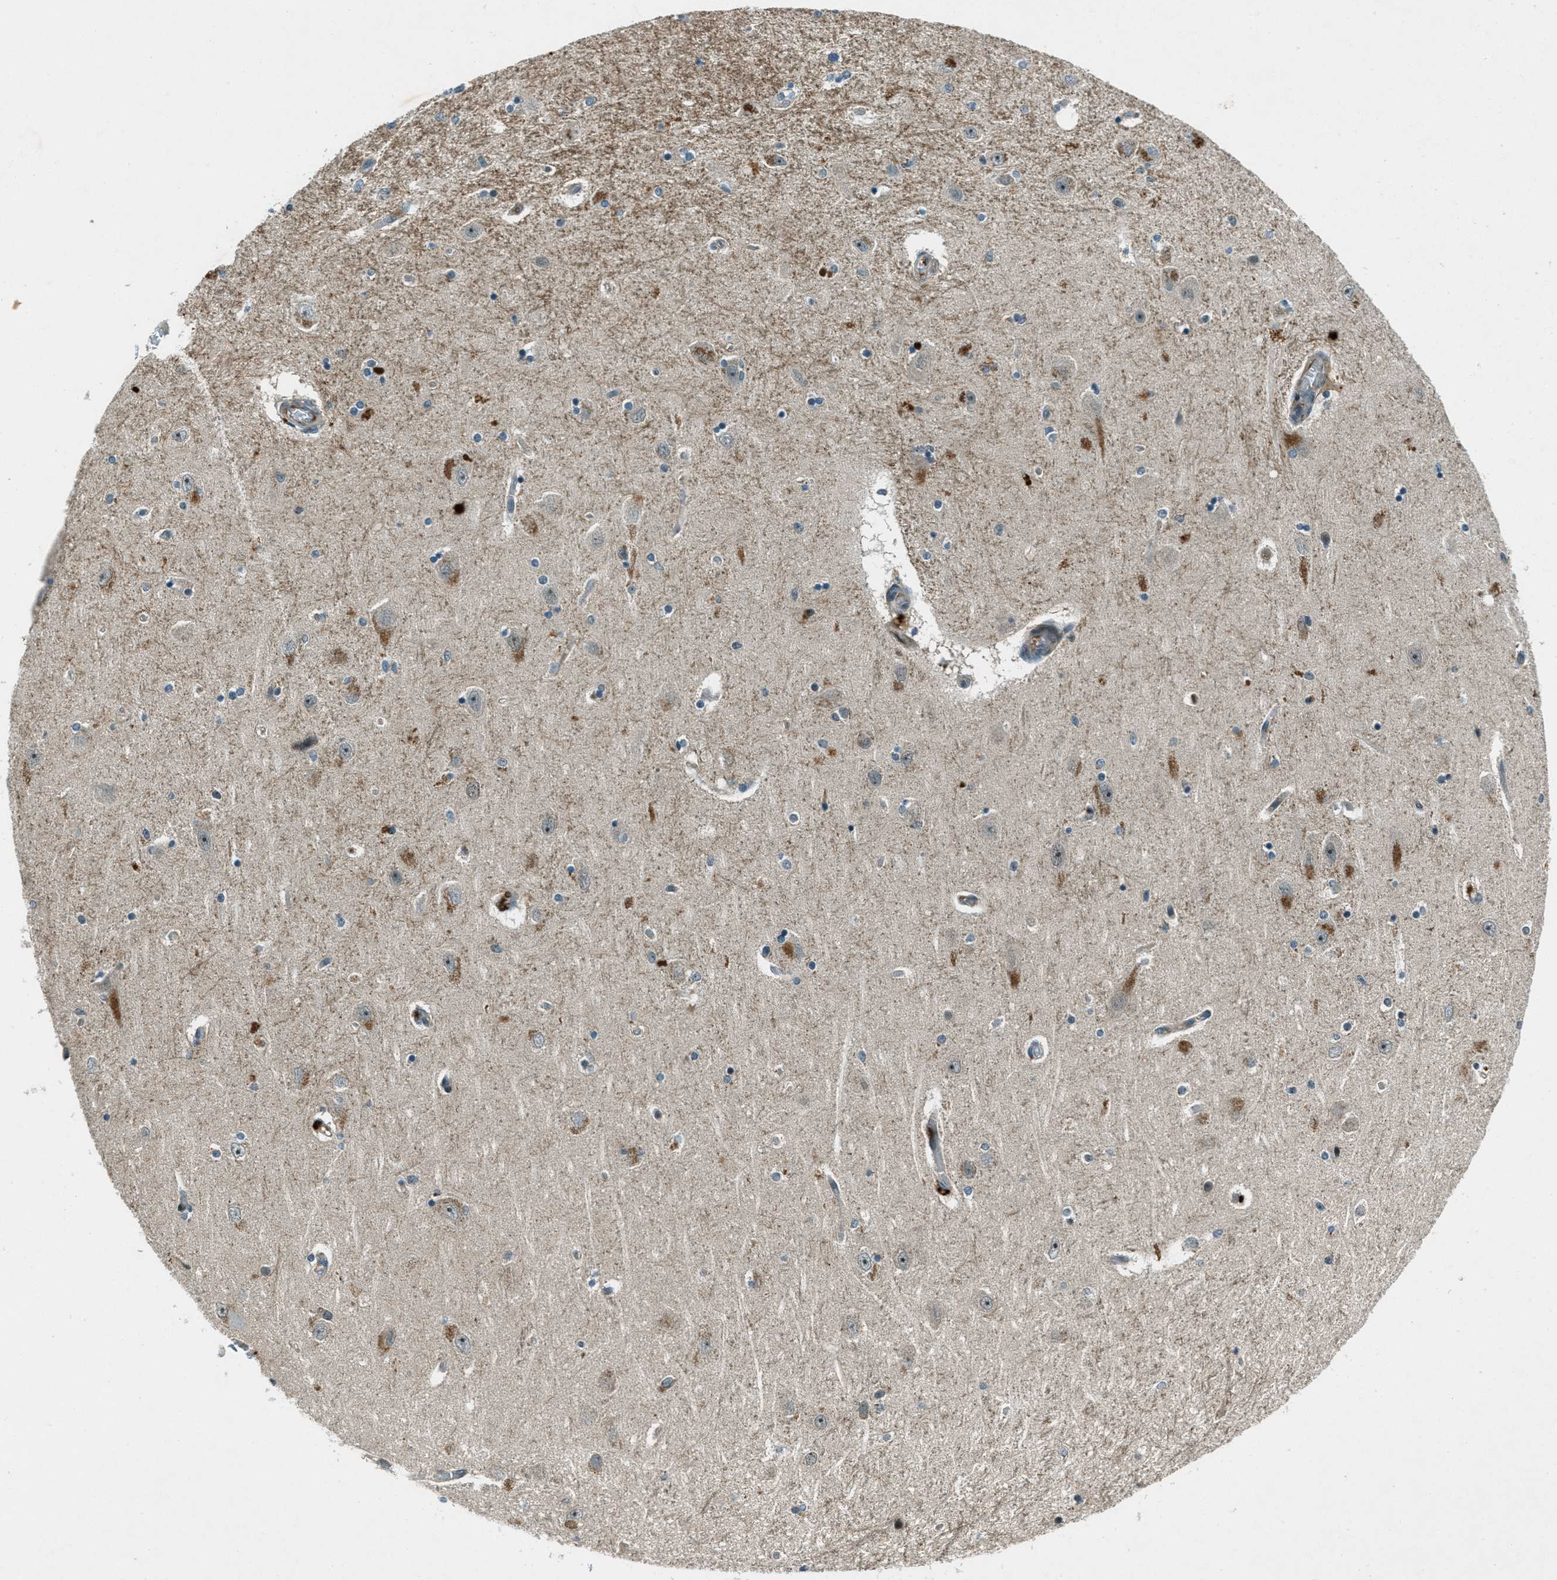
{"staining": {"intensity": "moderate", "quantity": "<25%", "location": "cytoplasmic/membranous"}, "tissue": "hippocampus", "cell_type": "Glial cells", "image_type": "normal", "snomed": [{"axis": "morphology", "description": "Normal tissue, NOS"}, {"axis": "topography", "description": "Hippocampus"}], "caption": "Immunohistochemistry of unremarkable hippocampus demonstrates low levels of moderate cytoplasmic/membranous positivity in approximately <25% of glial cells. (brown staining indicates protein expression, while blue staining denotes nuclei).", "gene": "STK11", "patient": {"sex": "female", "age": 54}}